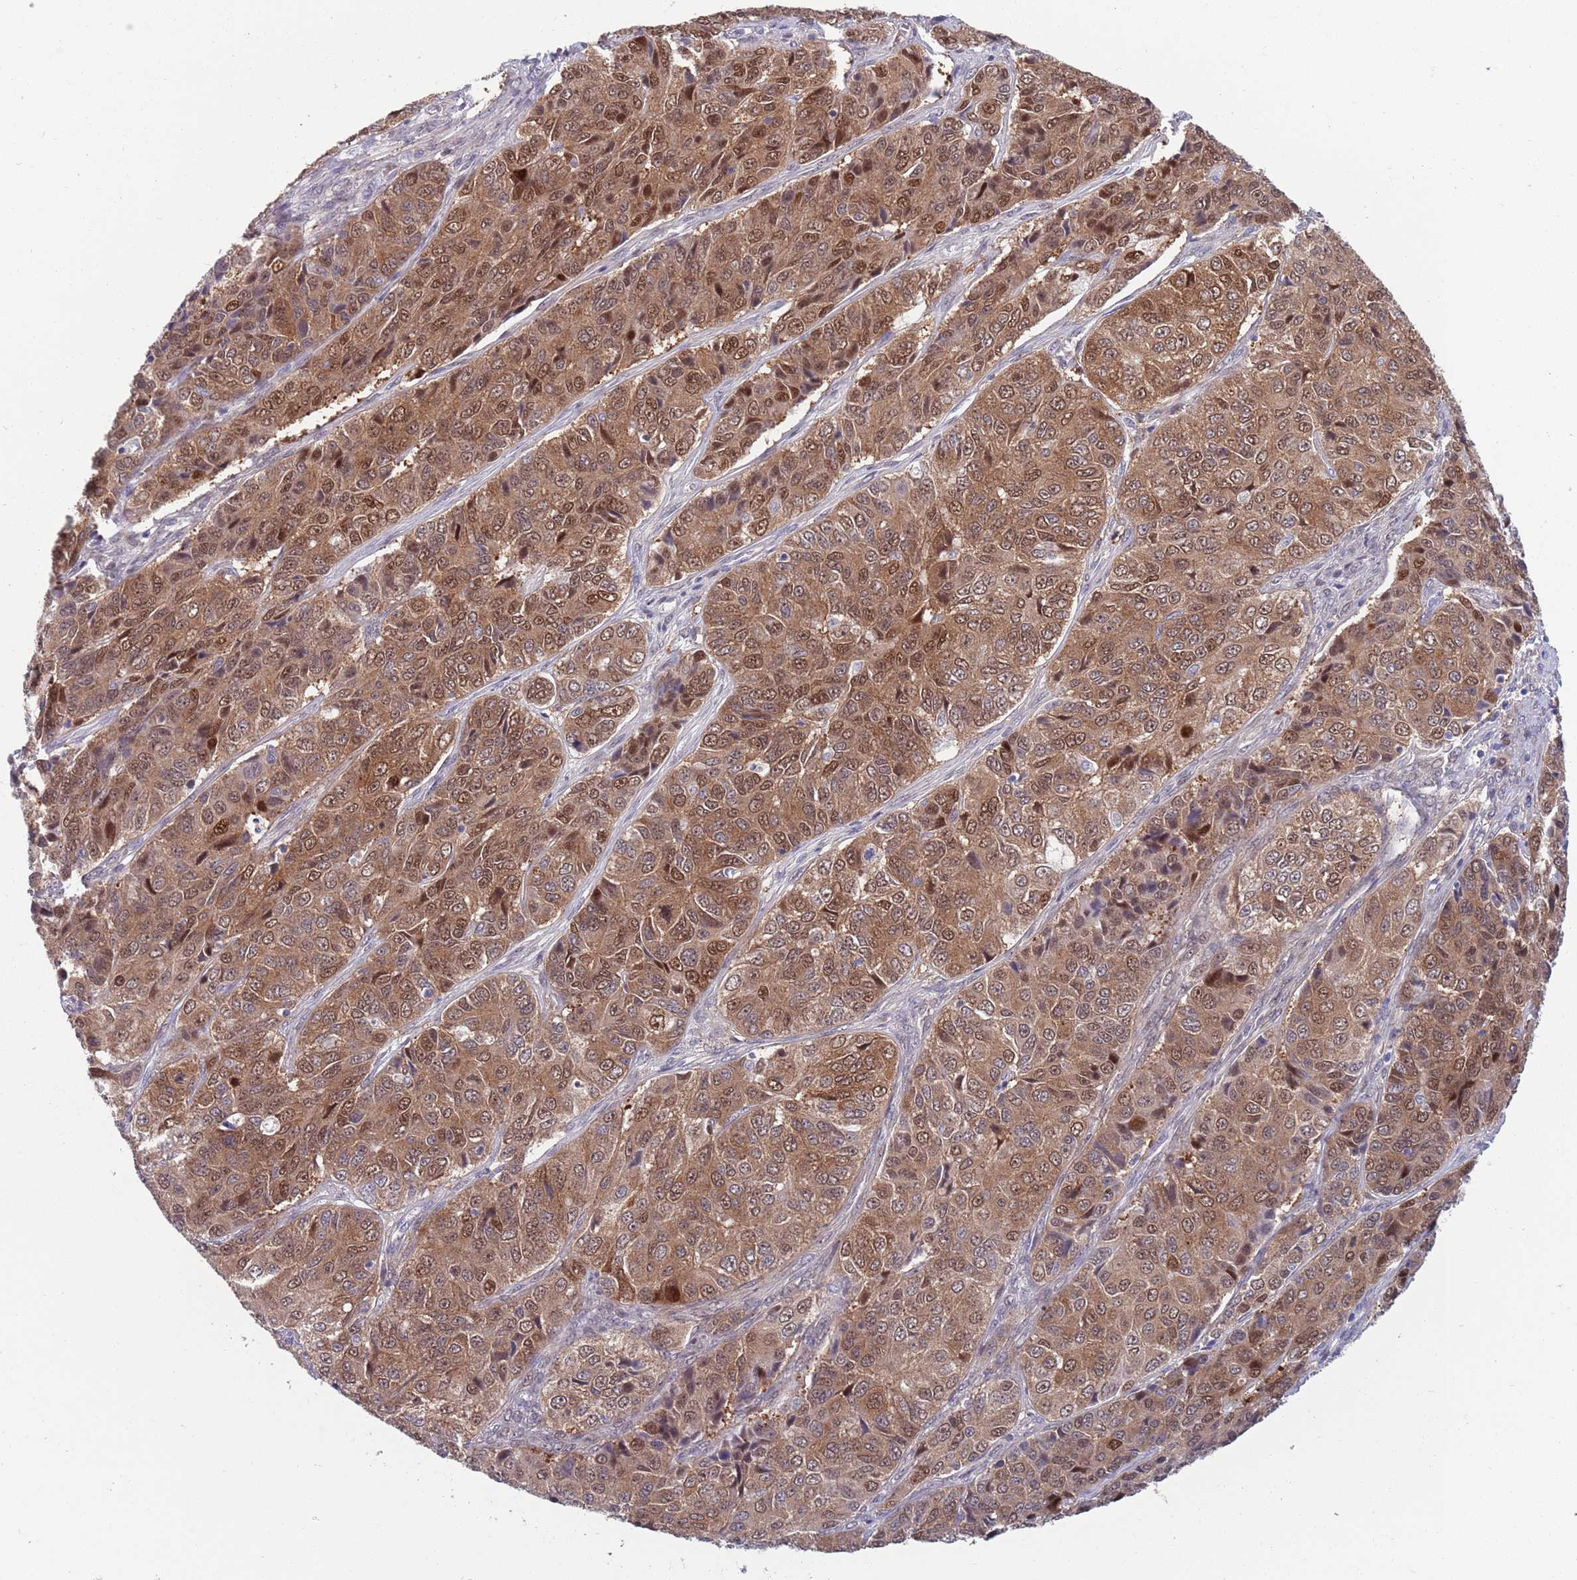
{"staining": {"intensity": "strong", "quantity": ">75%", "location": "cytoplasmic/membranous,nuclear"}, "tissue": "ovarian cancer", "cell_type": "Tumor cells", "image_type": "cancer", "snomed": [{"axis": "morphology", "description": "Carcinoma, endometroid"}, {"axis": "topography", "description": "Ovary"}], "caption": "A photomicrograph of ovarian endometroid carcinoma stained for a protein reveals strong cytoplasmic/membranous and nuclear brown staining in tumor cells.", "gene": "CLNS1A", "patient": {"sex": "female", "age": 51}}